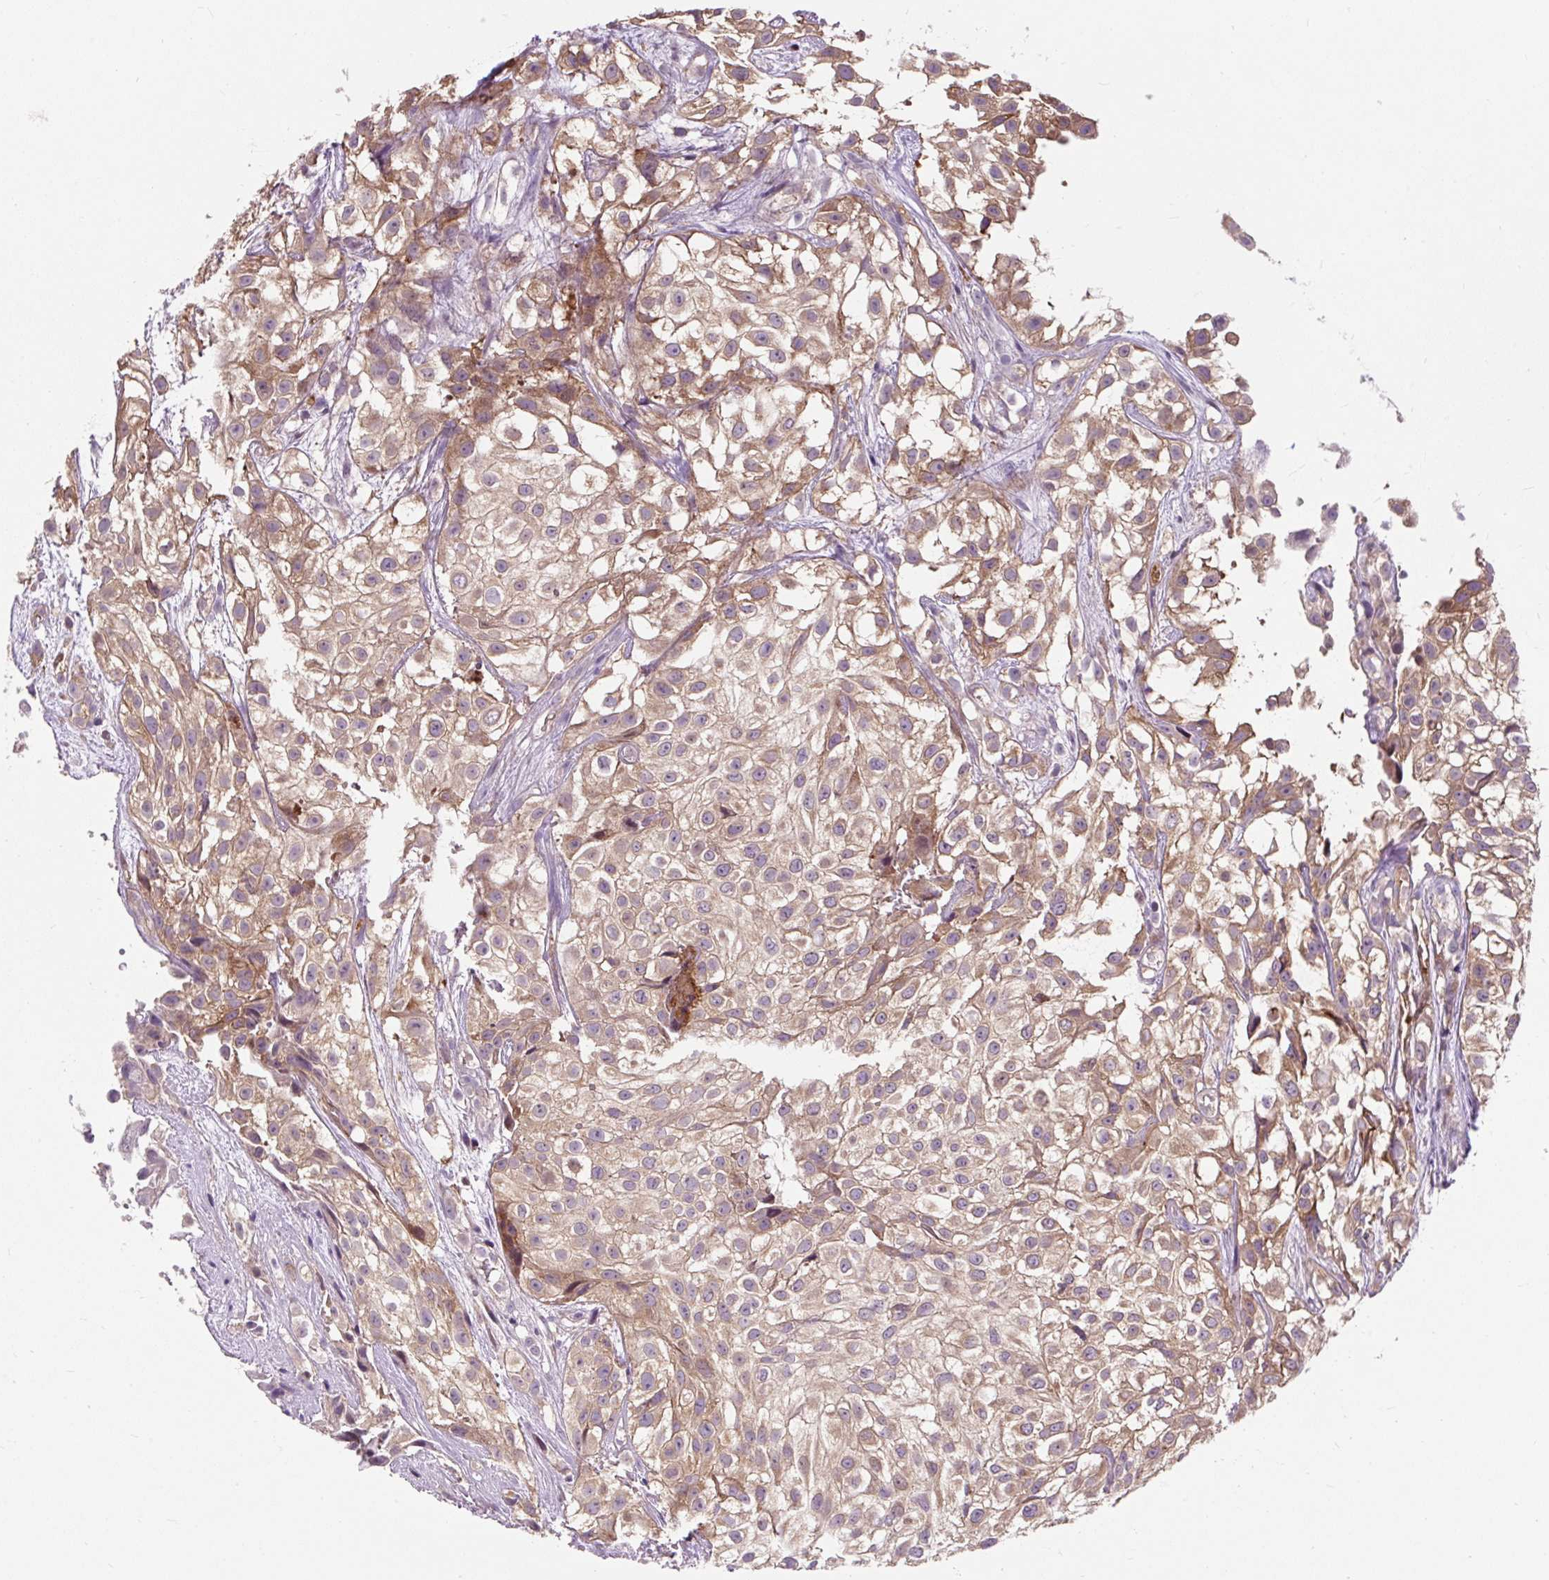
{"staining": {"intensity": "moderate", "quantity": ">75%", "location": "cytoplasmic/membranous"}, "tissue": "urothelial cancer", "cell_type": "Tumor cells", "image_type": "cancer", "snomed": [{"axis": "morphology", "description": "Urothelial carcinoma, High grade"}, {"axis": "topography", "description": "Urinary bladder"}], "caption": "IHC image of human urothelial carcinoma (high-grade) stained for a protein (brown), which demonstrates medium levels of moderate cytoplasmic/membranous staining in approximately >75% of tumor cells.", "gene": "CISD3", "patient": {"sex": "male", "age": 56}}